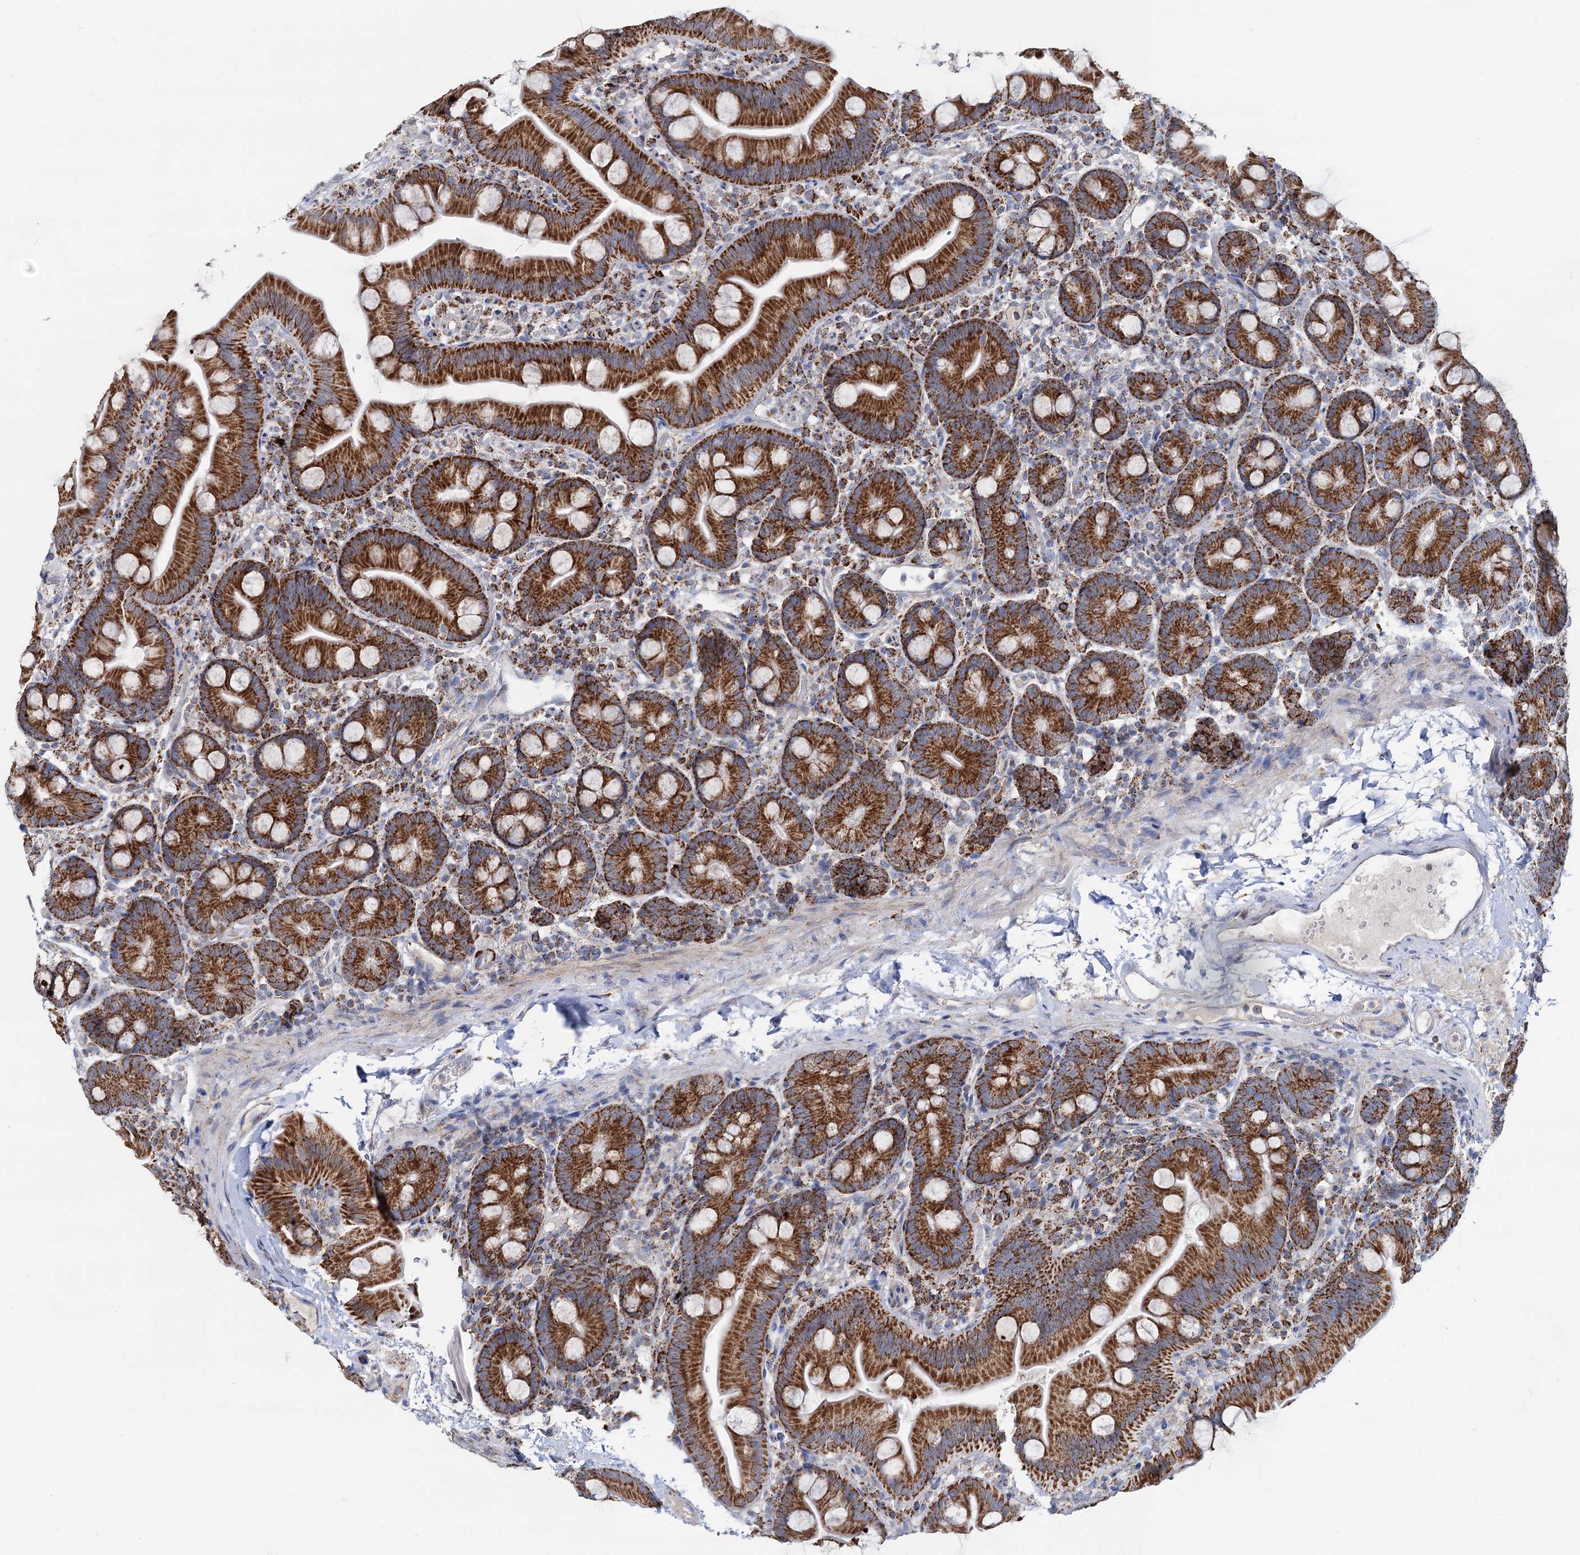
{"staining": {"intensity": "strong", "quantity": ">75%", "location": "cytoplasmic/membranous"}, "tissue": "small intestine", "cell_type": "Glandular cells", "image_type": "normal", "snomed": [{"axis": "morphology", "description": "Normal tissue, NOS"}, {"axis": "topography", "description": "Small intestine"}], "caption": "Immunohistochemistry histopathology image of unremarkable small intestine: small intestine stained using IHC shows high levels of strong protein expression localized specifically in the cytoplasmic/membranous of glandular cells, appearing as a cytoplasmic/membranous brown color.", "gene": "C2CD3", "patient": {"sex": "female", "age": 68}}